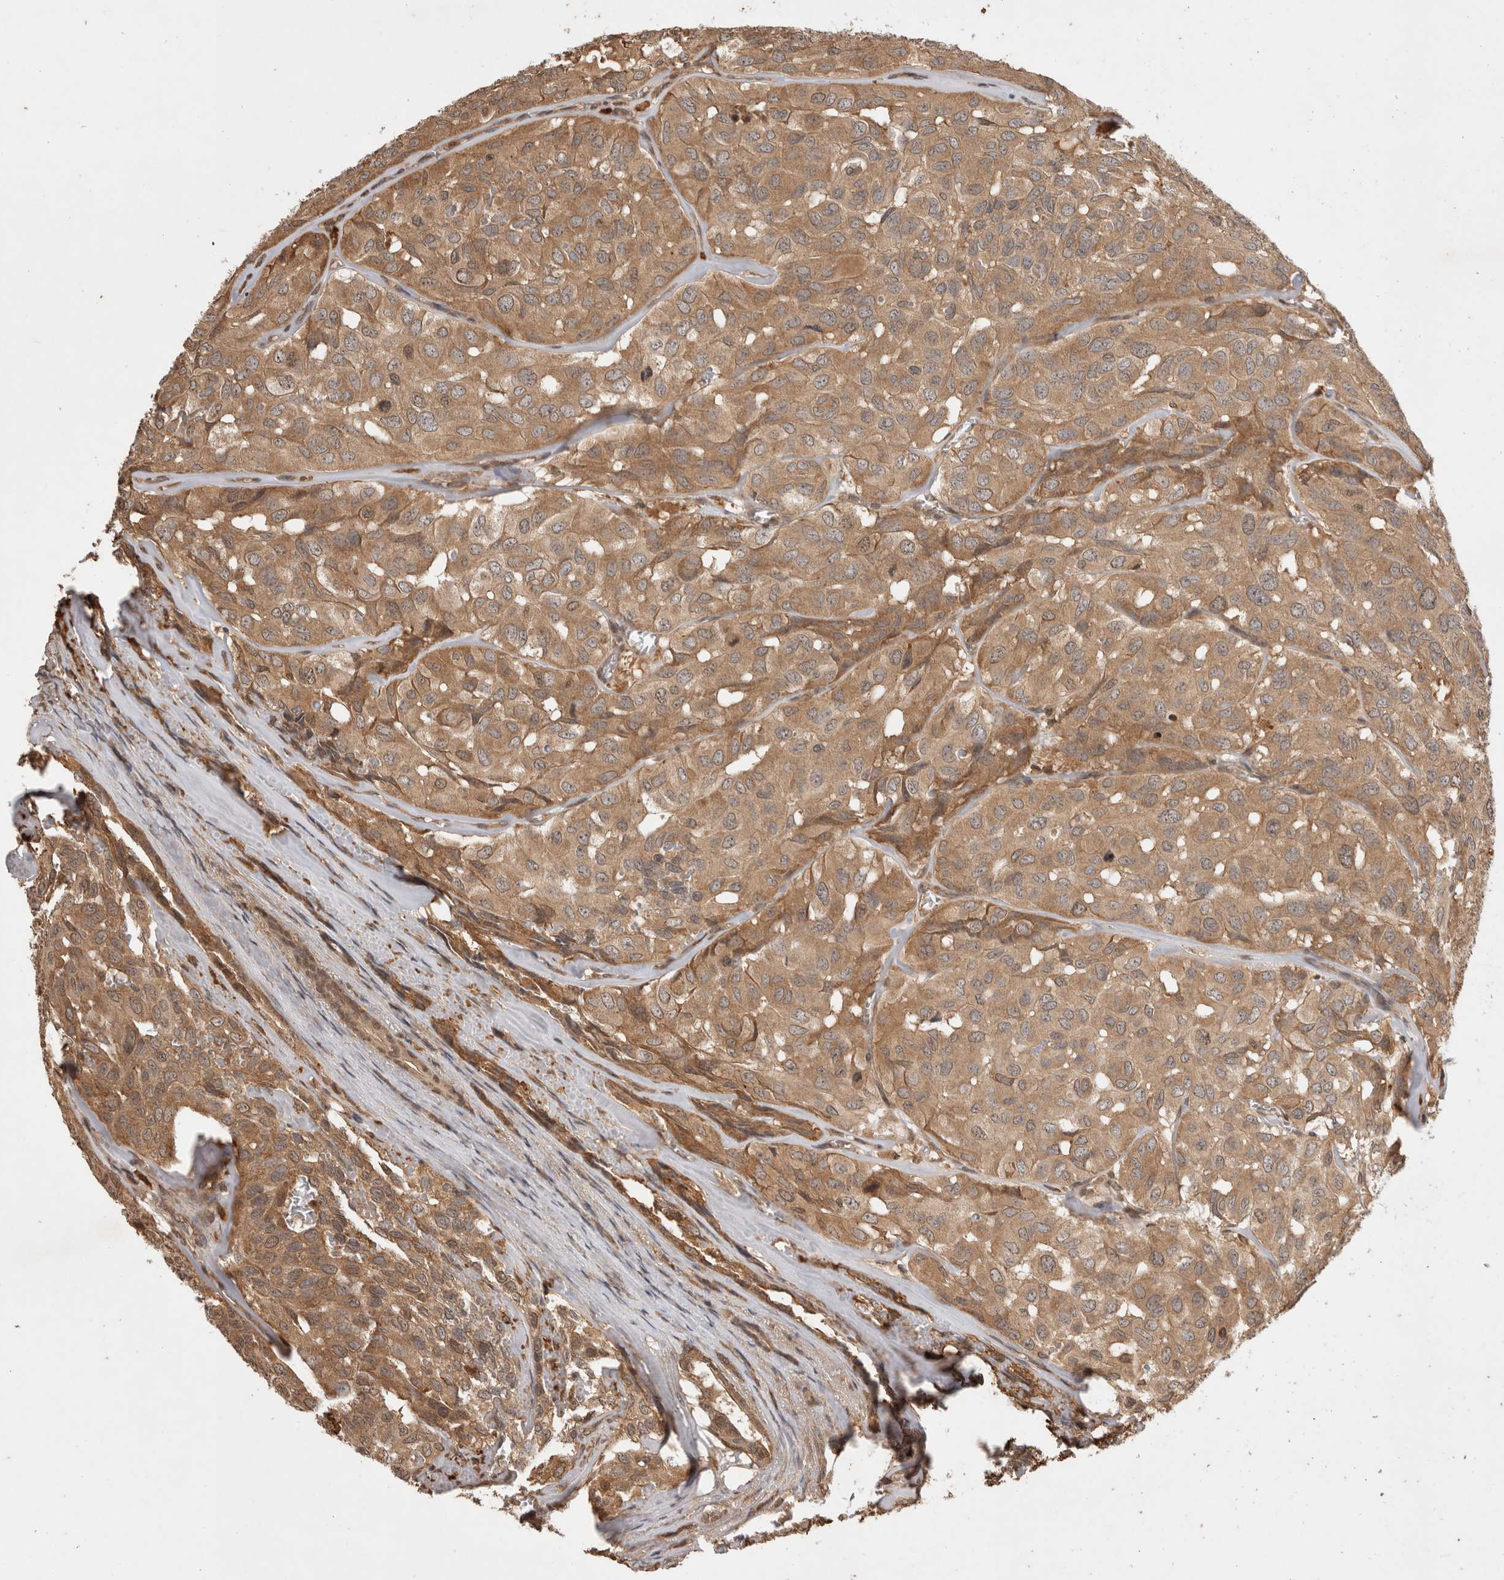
{"staining": {"intensity": "moderate", "quantity": ">75%", "location": "cytoplasmic/membranous"}, "tissue": "head and neck cancer", "cell_type": "Tumor cells", "image_type": "cancer", "snomed": [{"axis": "morphology", "description": "Adenocarcinoma, NOS"}, {"axis": "topography", "description": "Salivary gland, NOS"}, {"axis": "topography", "description": "Head-Neck"}], "caption": "About >75% of tumor cells in head and neck adenocarcinoma show moderate cytoplasmic/membranous protein expression as visualized by brown immunohistochemical staining.", "gene": "PRMT3", "patient": {"sex": "female", "age": 76}}